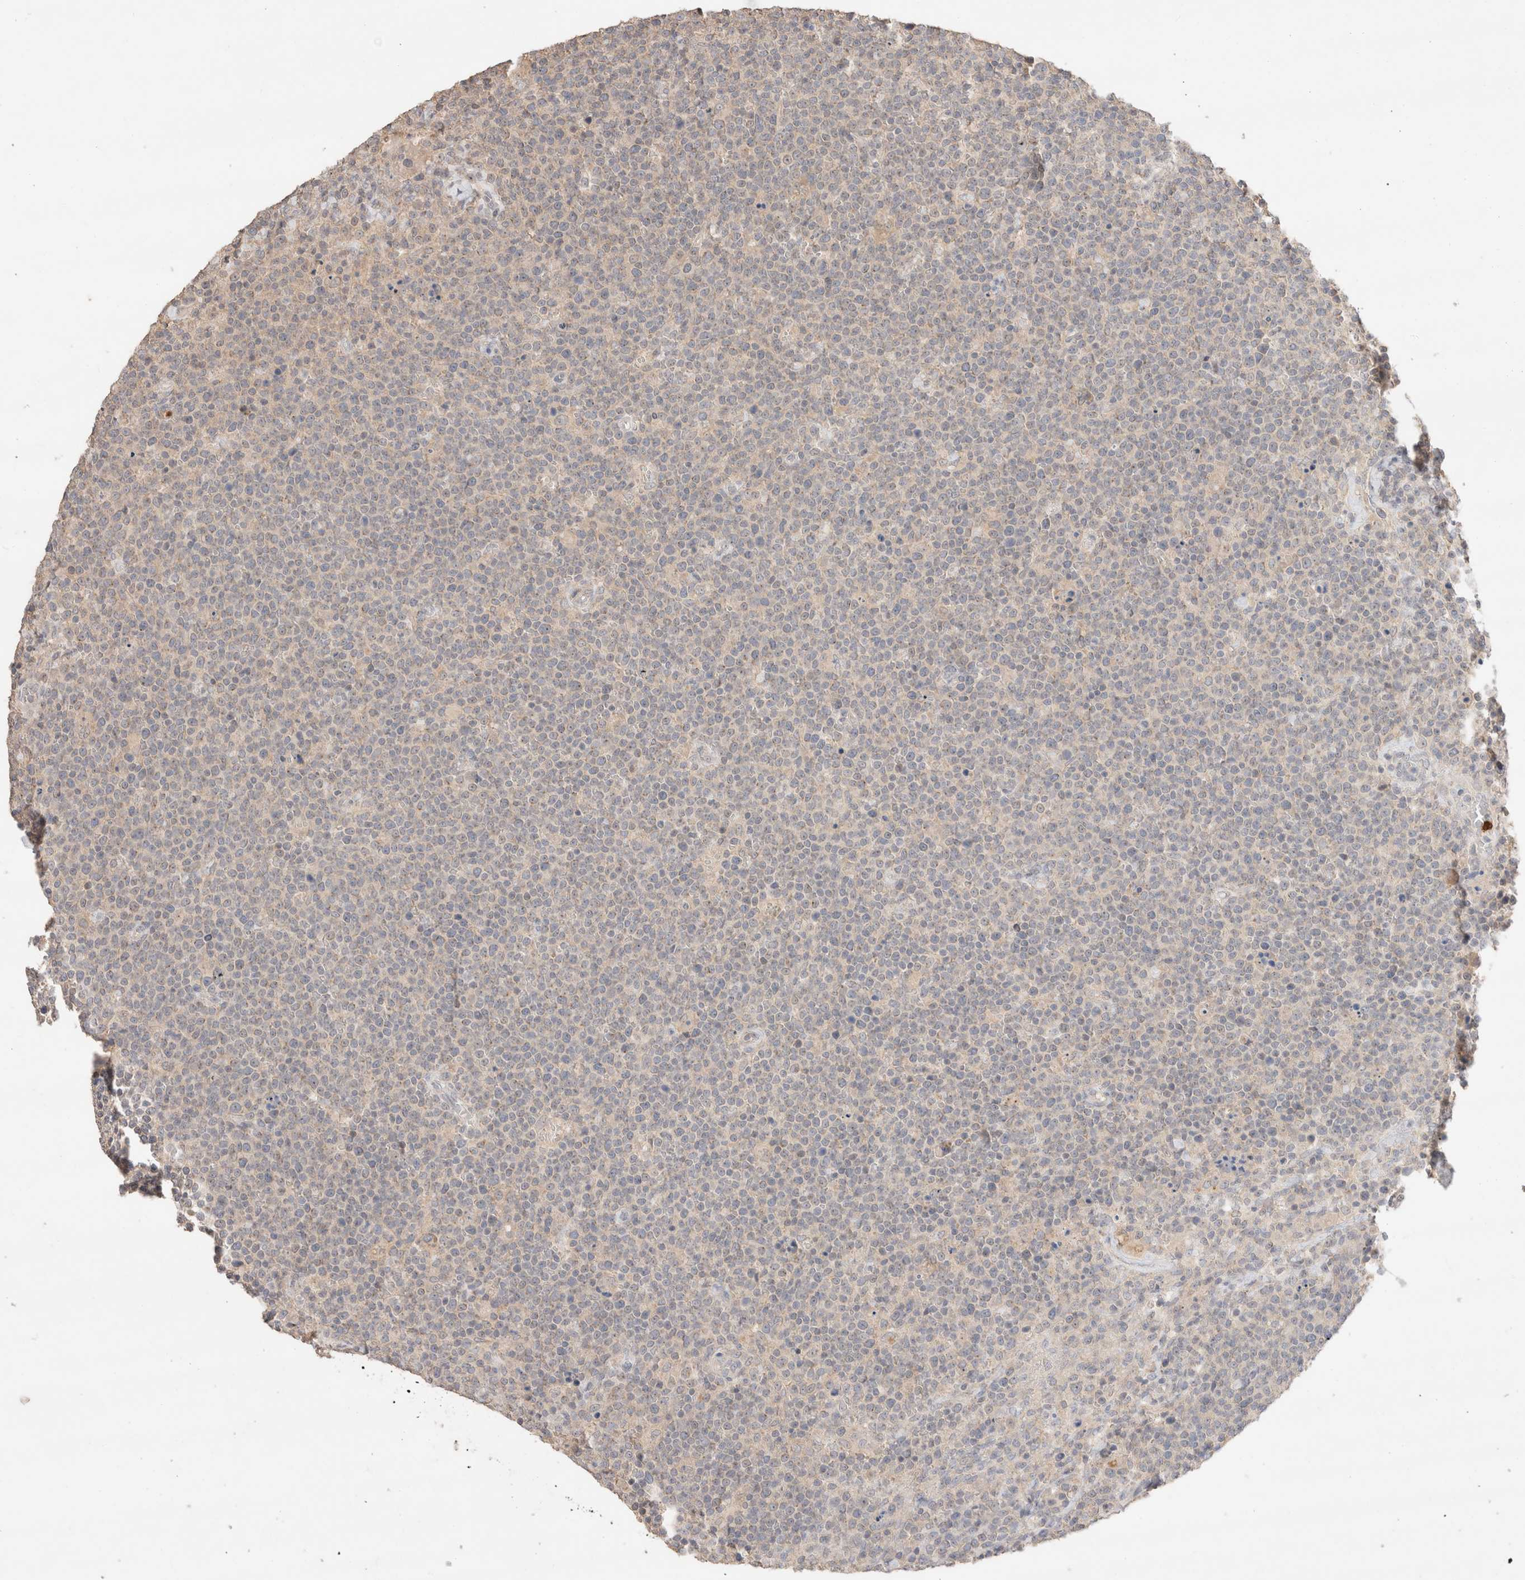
{"staining": {"intensity": "negative", "quantity": "none", "location": "none"}, "tissue": "lymphoma", "cell_type": "Tumor cells", "image_type": "cancer", "snomed": [{"axis": "morphology", "description": "Malignant lymphoma, non-Hodgkin's type, High grade"}, {"axis": "topography", "description": "Lymph node"}], "caption": "DAB (3,3'-diaminobenzidine) immunohistochemical staining of human lymphoma demonstrates no significant positivity in tumor cells. (Immunohistochemistry (ihc), brightfield microscopy, high magnification).", "gene": "TRIM41", "patient": {"sex": "male", "age": 61}}